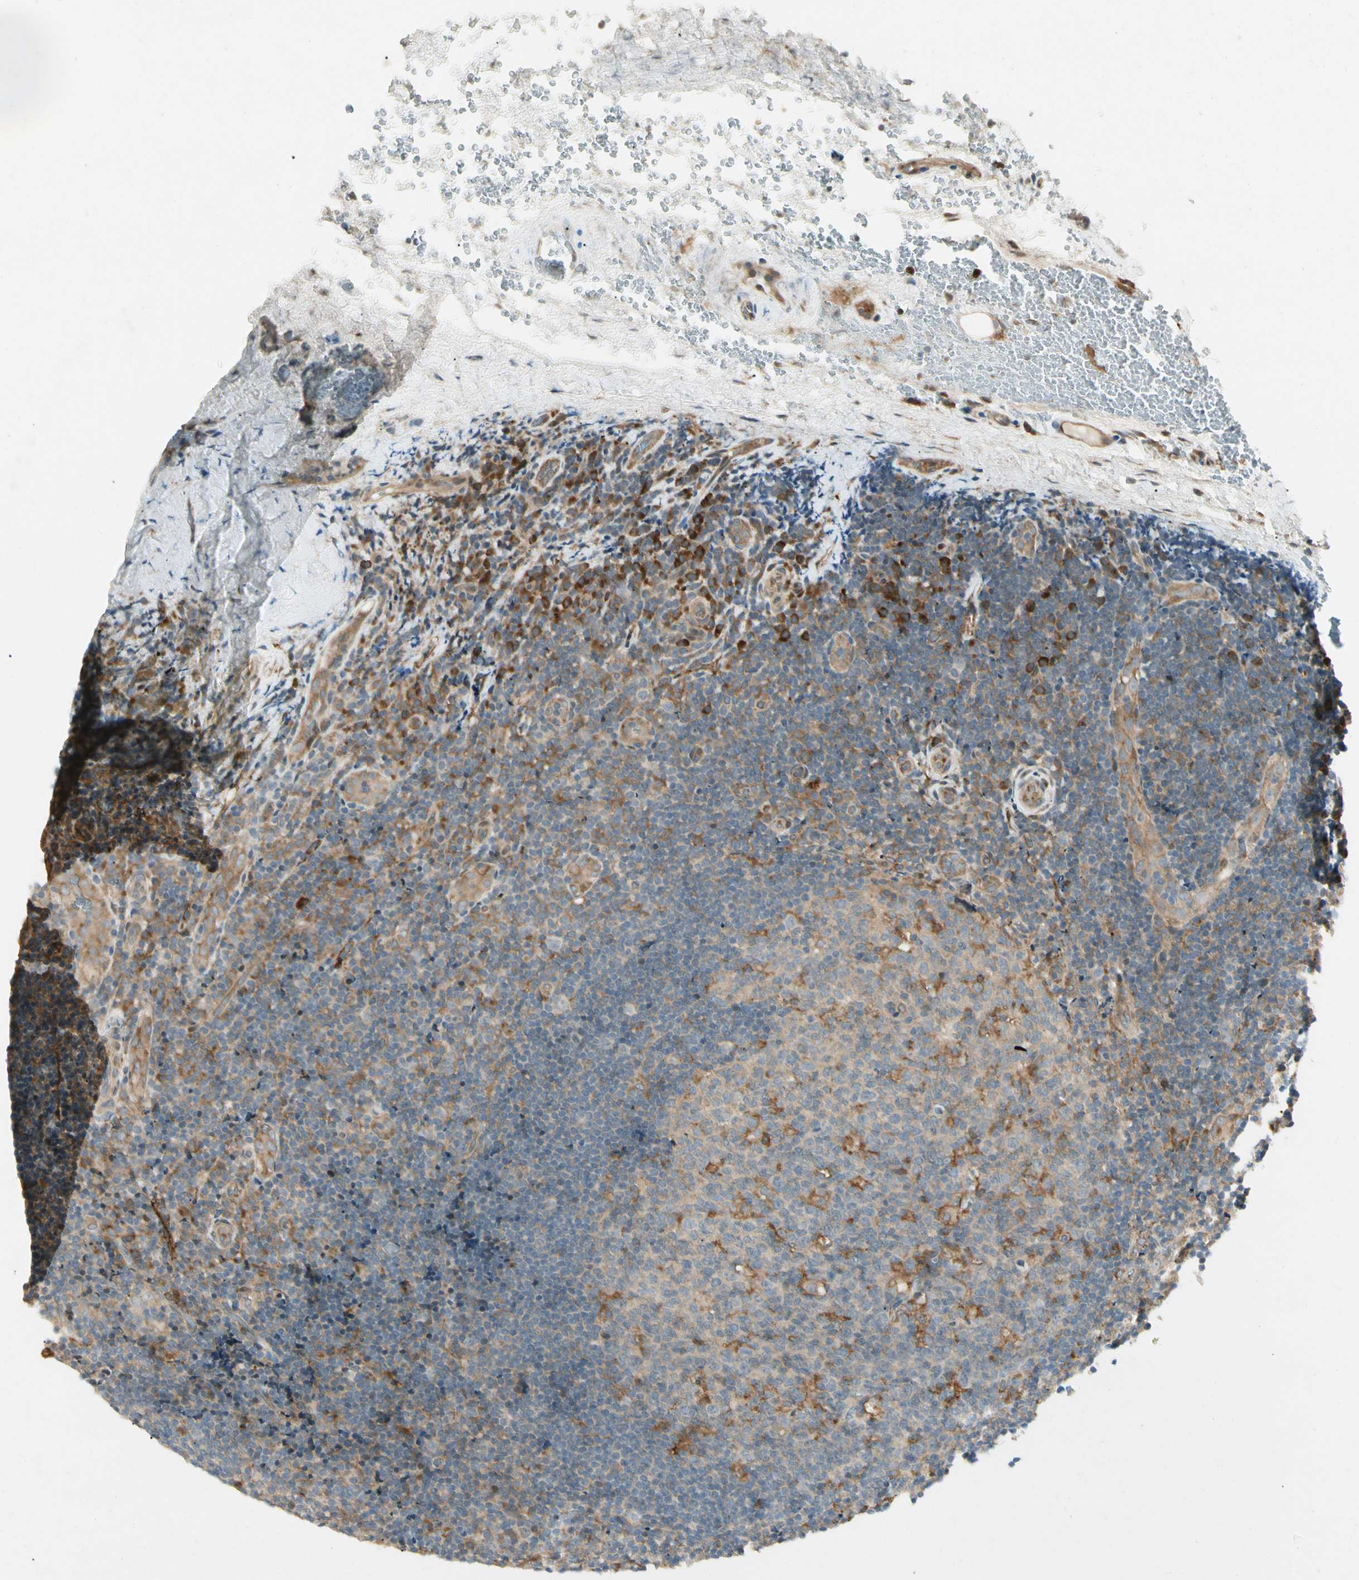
{"staining": {"intensity": "moderate", "quantity": "<25%", "location": "cytoplasmic/membranous"}, "tissue": "lymphoma", "cell_type": "Tumor cells", "image_type": "cancer", "snomed": [{"axis": "morphology", "description": "Malignant lymphoma, non-Hodgkin's type, High grade"}, {"axis": "topography", "description": "Tonsil"}], "caption": "This image demonstrates IHC staining of lymphoma, with low moderate cytoplasmic/membranous positivity in about <25% of tumor cells.", "gene": "FNDC3B", "patient": {"sex": "female", "age": 36}}